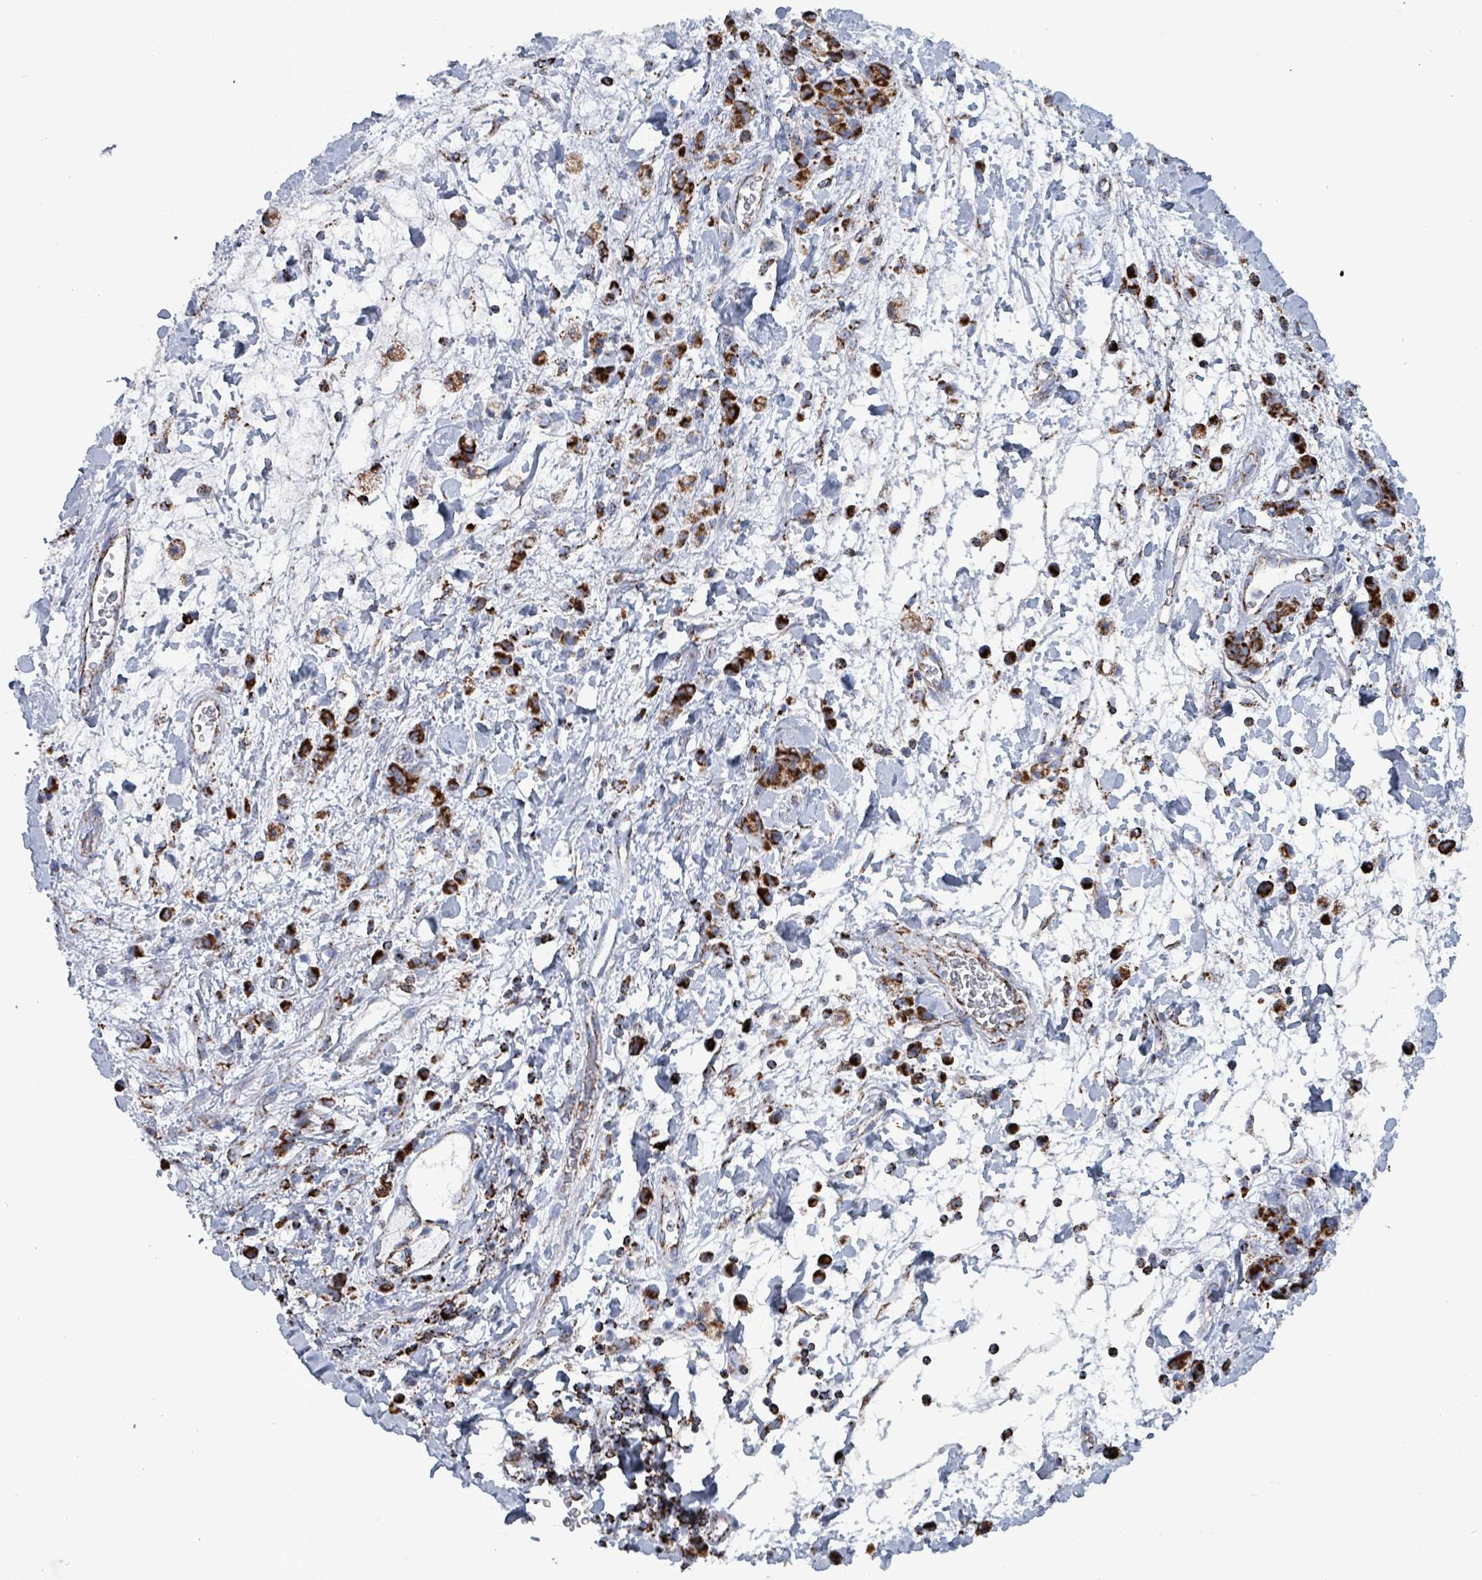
{"staining": {"intensity": "strong", "quantity": ">75%", "location": "cytoplasmic/membranous"}, "tissue": "stomach cancer", "cell_type": "Tumor cells", "image_type": "cancer", "snomed": [{"axis": "morphology", "description": "Adenocarcinoma, NOS"}, {"axis": "topography", "description": "Stomach"}], "caption": "A photomicrograph showing strong cytoplasmic/membranous positivity in approximately >75% of tumor cells in stomach cancer (adenocarcinoma), as visualized by brown immunohistochemical staining.", "gene": "IDH3B", "patient": {"sex": "male", "age": 77}}